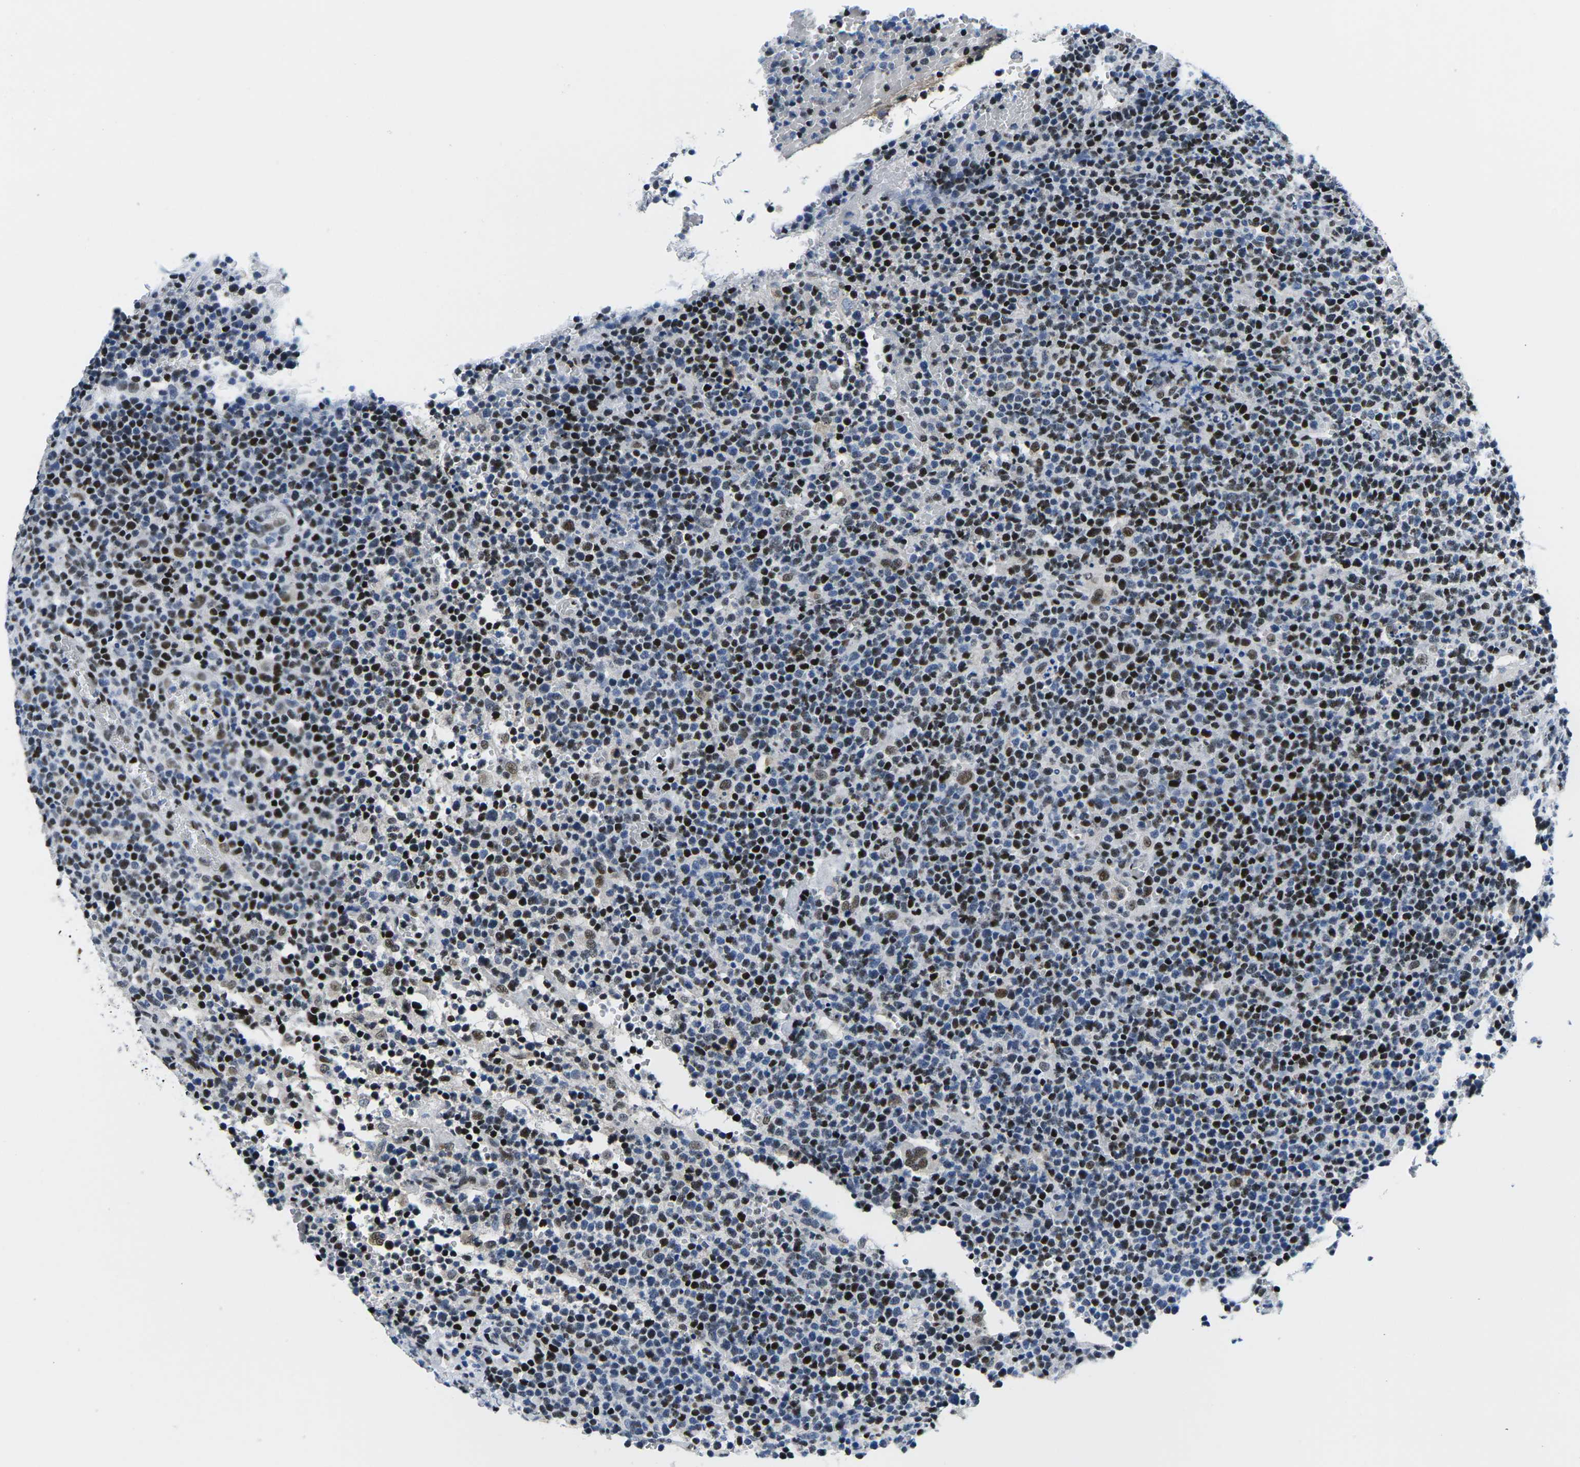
{"staining": {"intensity": "strong", "quantity": "25%-75%", "location": "nuclear"}, "tissue": "lymphoma", "cell_type": "Tumor cells", "image_type": "cancer", "snomed": [{"axis": "morphology", "description": "Malignant lymphoma, non-Hodgkin's type, High grade"}, {"axis": "topography", "description": "Lymph node"}], "caption": "Brown immunohistochemical staining in human lymphoma exhibits strong nuclear expression in approximately 25%-75% of tumor cells. Immunohistochemistry stains the protein of interest in brown and the nuclei are stained blue.", "gene": "ATF1", "patient": {"sex": "male", "age": 61}}